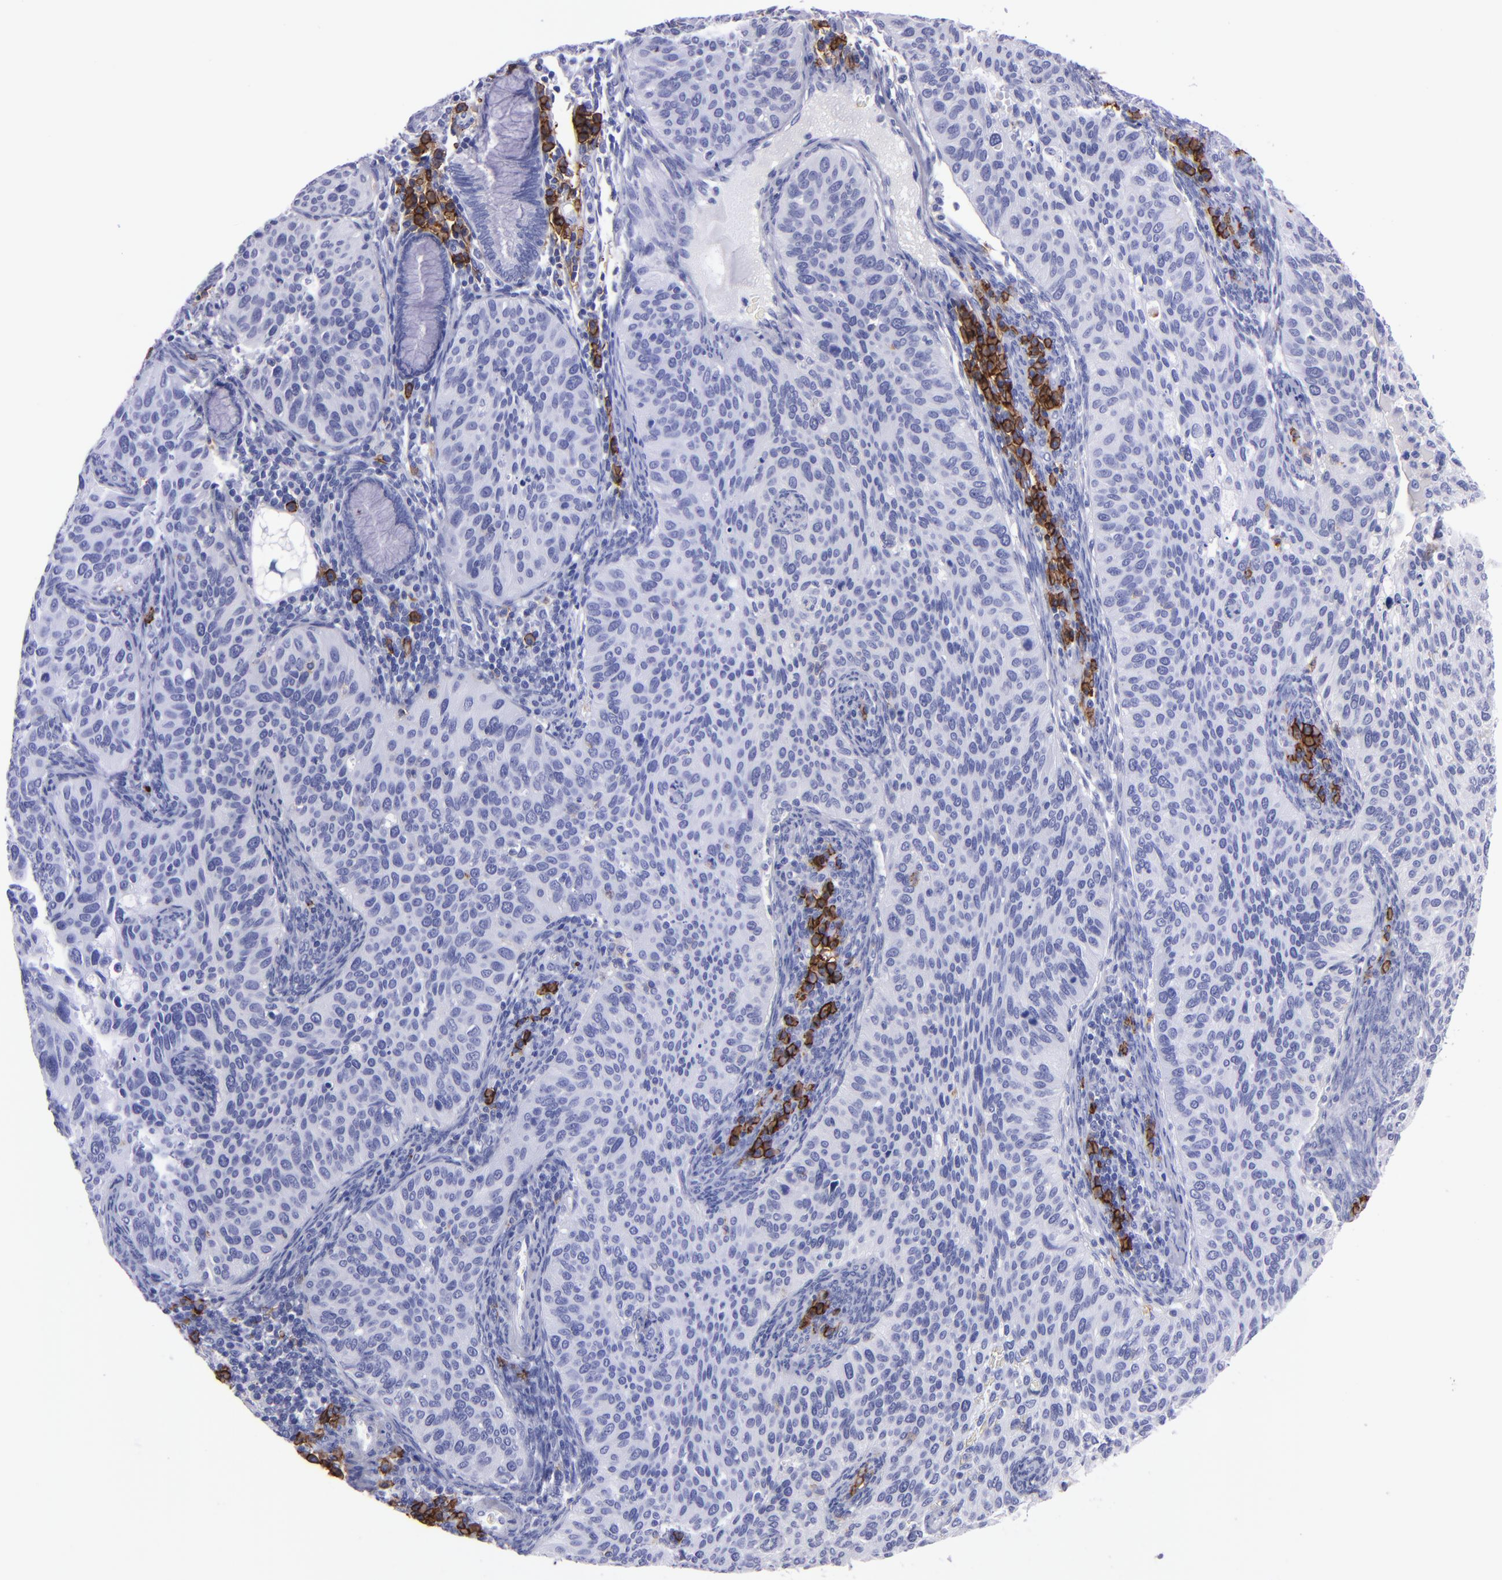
{"staining": {"intensity": "negative", "quantity": "none", "location": "none"}, "tissue": "cervical cancer", "cell_type": "Tumor cells", "image_type": "cancer", "snomed": [{"axis": "morphology", "description": "Adenocarcinoma, NOS"}, {"axis": "topography", "description": "Cervix"}], "caption": "This is an IHC histopathology image of human adenocarcinoma (cervical). There is no expression in tumor cells.", "gene": "CD38", "patient": {"sex": "female", "age": 29}}